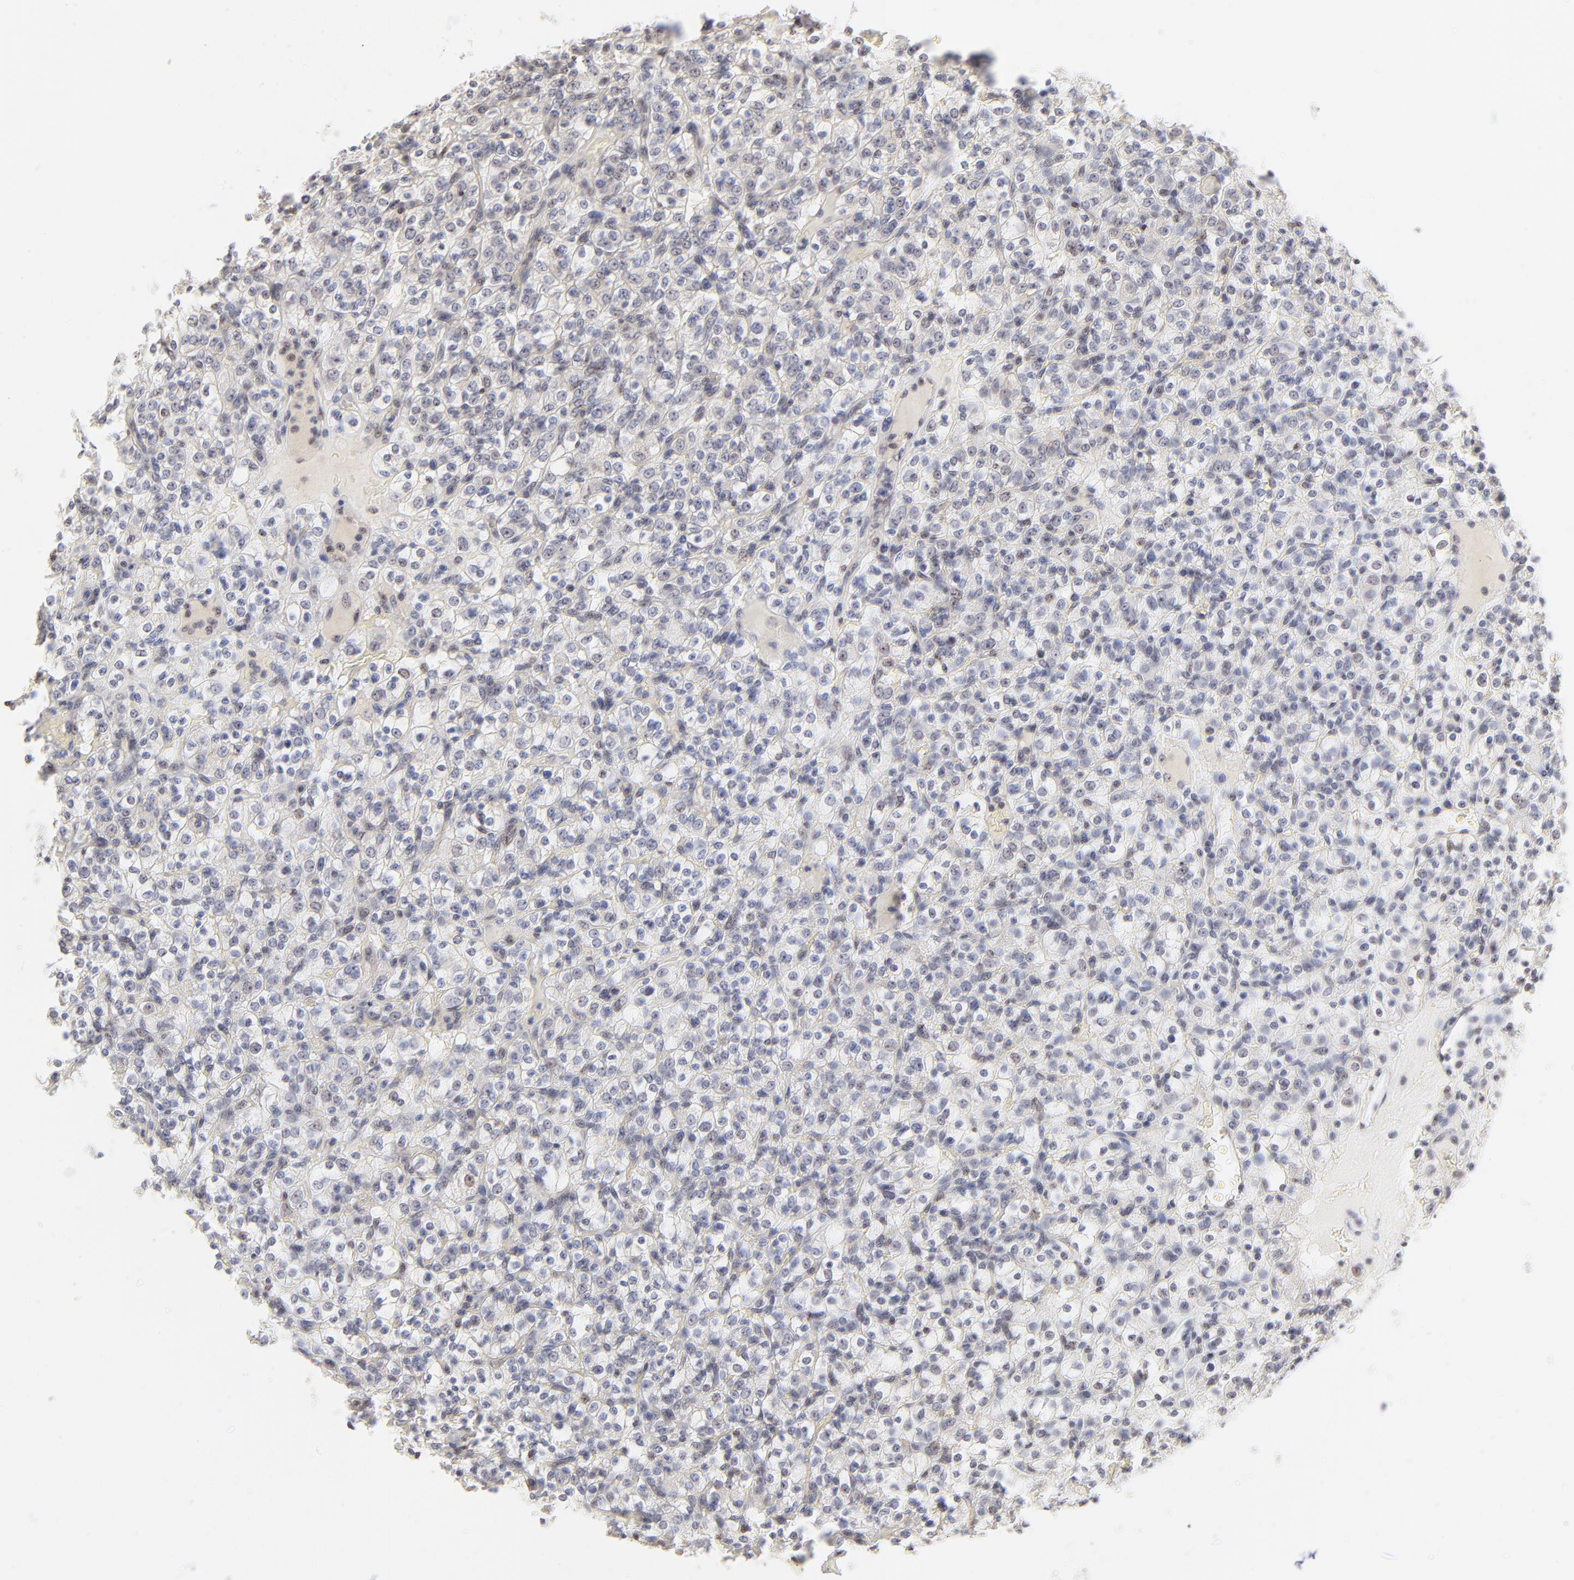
{"staining": {"intensity": "negative", "quantity": "none", "location": "none"}, "tissue": "renal cancer", "cell_type": "Tumor cells", "image_type": "cancer", "snomed": [{"axis": "morphology", "description": "Normal tissue, NOS"}, {"axis": "morphology", "description": "Adenocarcinoma, NOS"}, {"axis": "topography", "description": "Kidney"}], "caption": "Renal cancer (adenocarcinoma) was stained to show a protein in brown. There is no significant staining in tumor cells.", "gene": "NFIL3", "patient": {"sex": "female", "age": 72}}